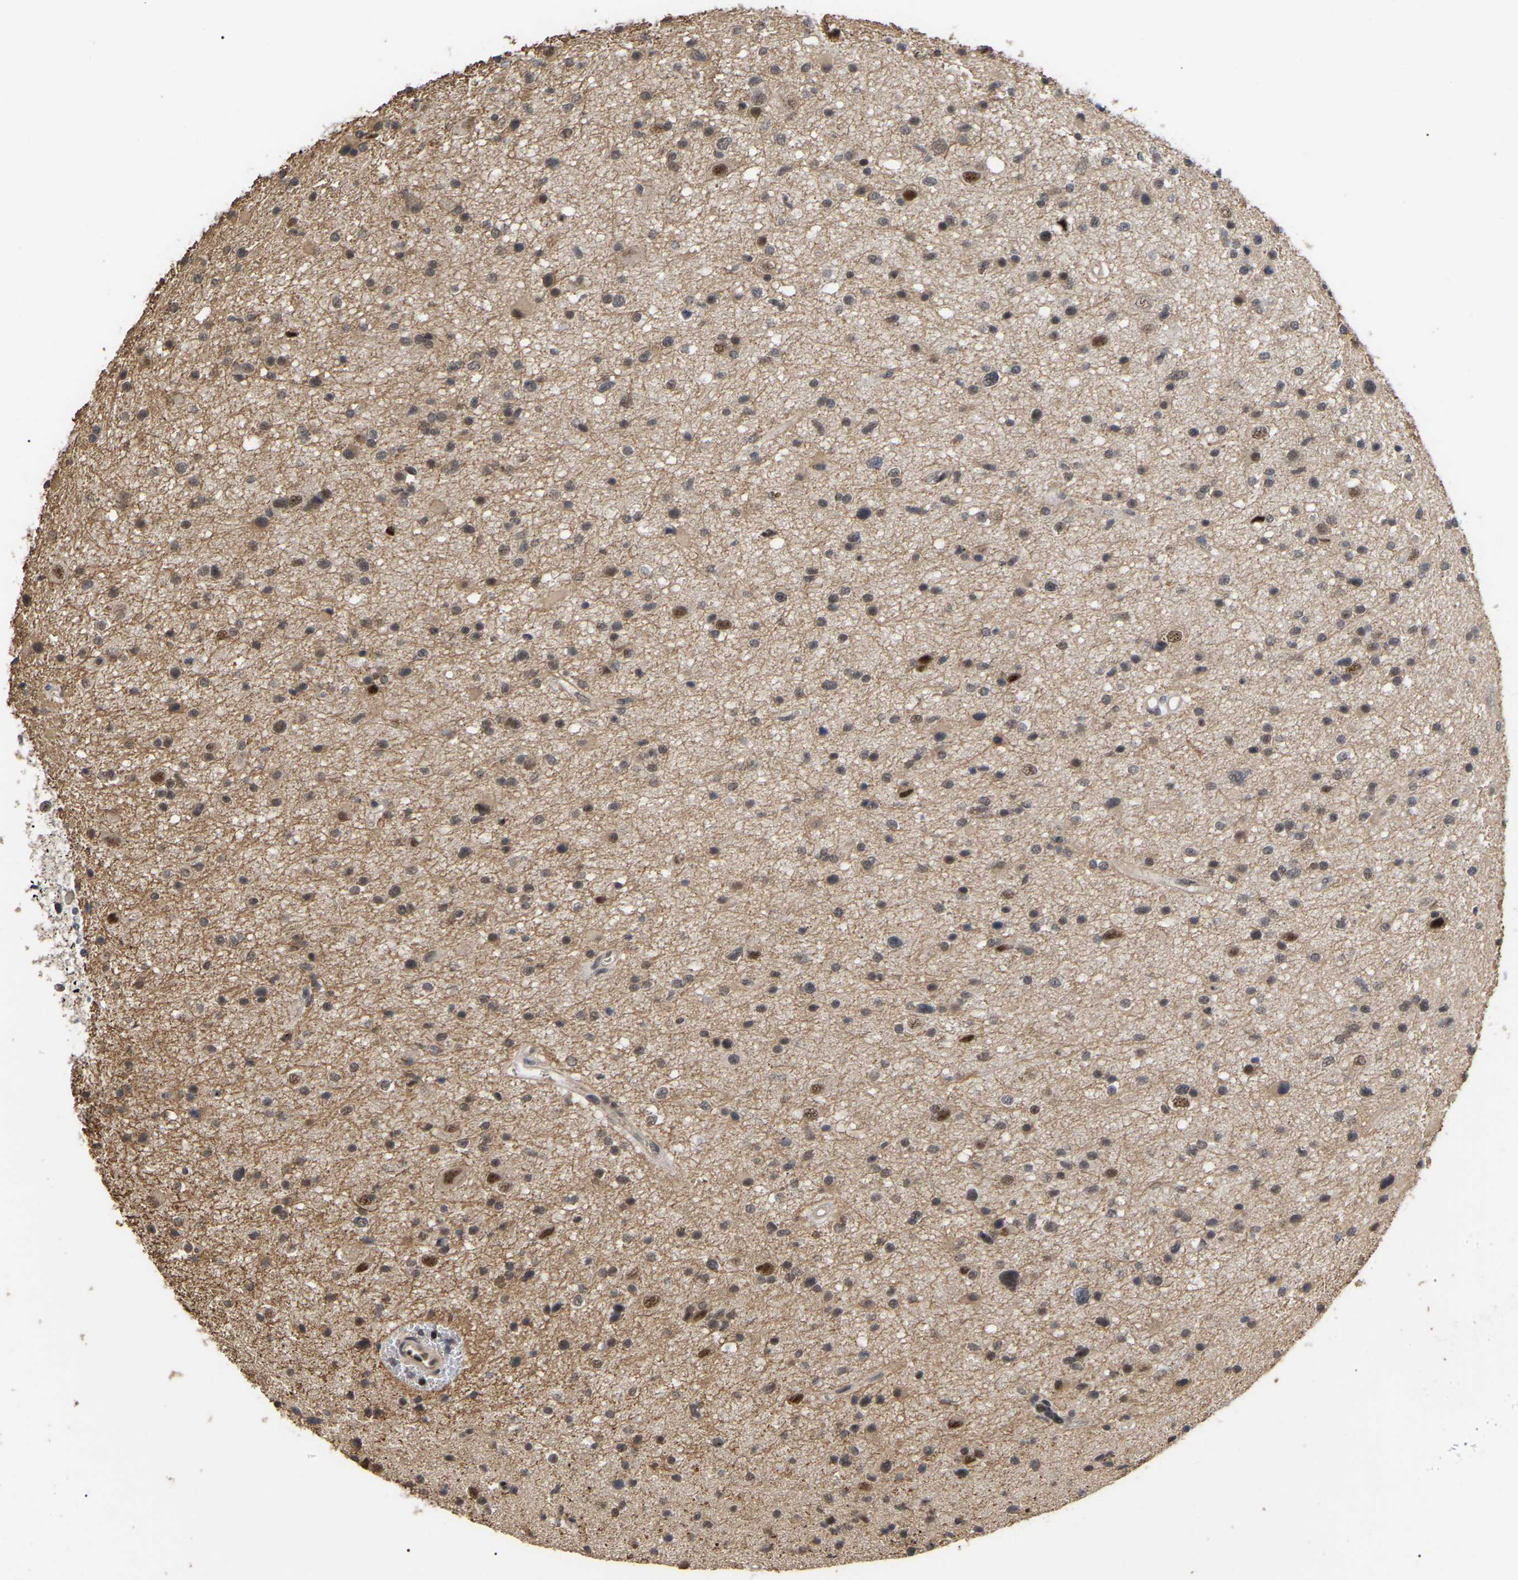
{"staining": {"intensity": "moderate", "quantity": "<25%", "location": "cytoplasmic/membranous,nuclear"}, "tissue": "glioma", "cell_type": "Tumor cells", "image_type": "cancer", "snomed": [{"axis": "morphology", "description": "Glioma, malignant, High grade"}, {"axis": "topography", "description": "Brain"}], "caption": "Immunohistochemistry (IHC) image of glioma stained for a protein (brown), which displays low levels of moderate cytoplasmic/membranous and nuclear staining in approximately <25% of tumor cells.", "gene": "JAZF1", "patient": {"sex": "male", "age": 33}}